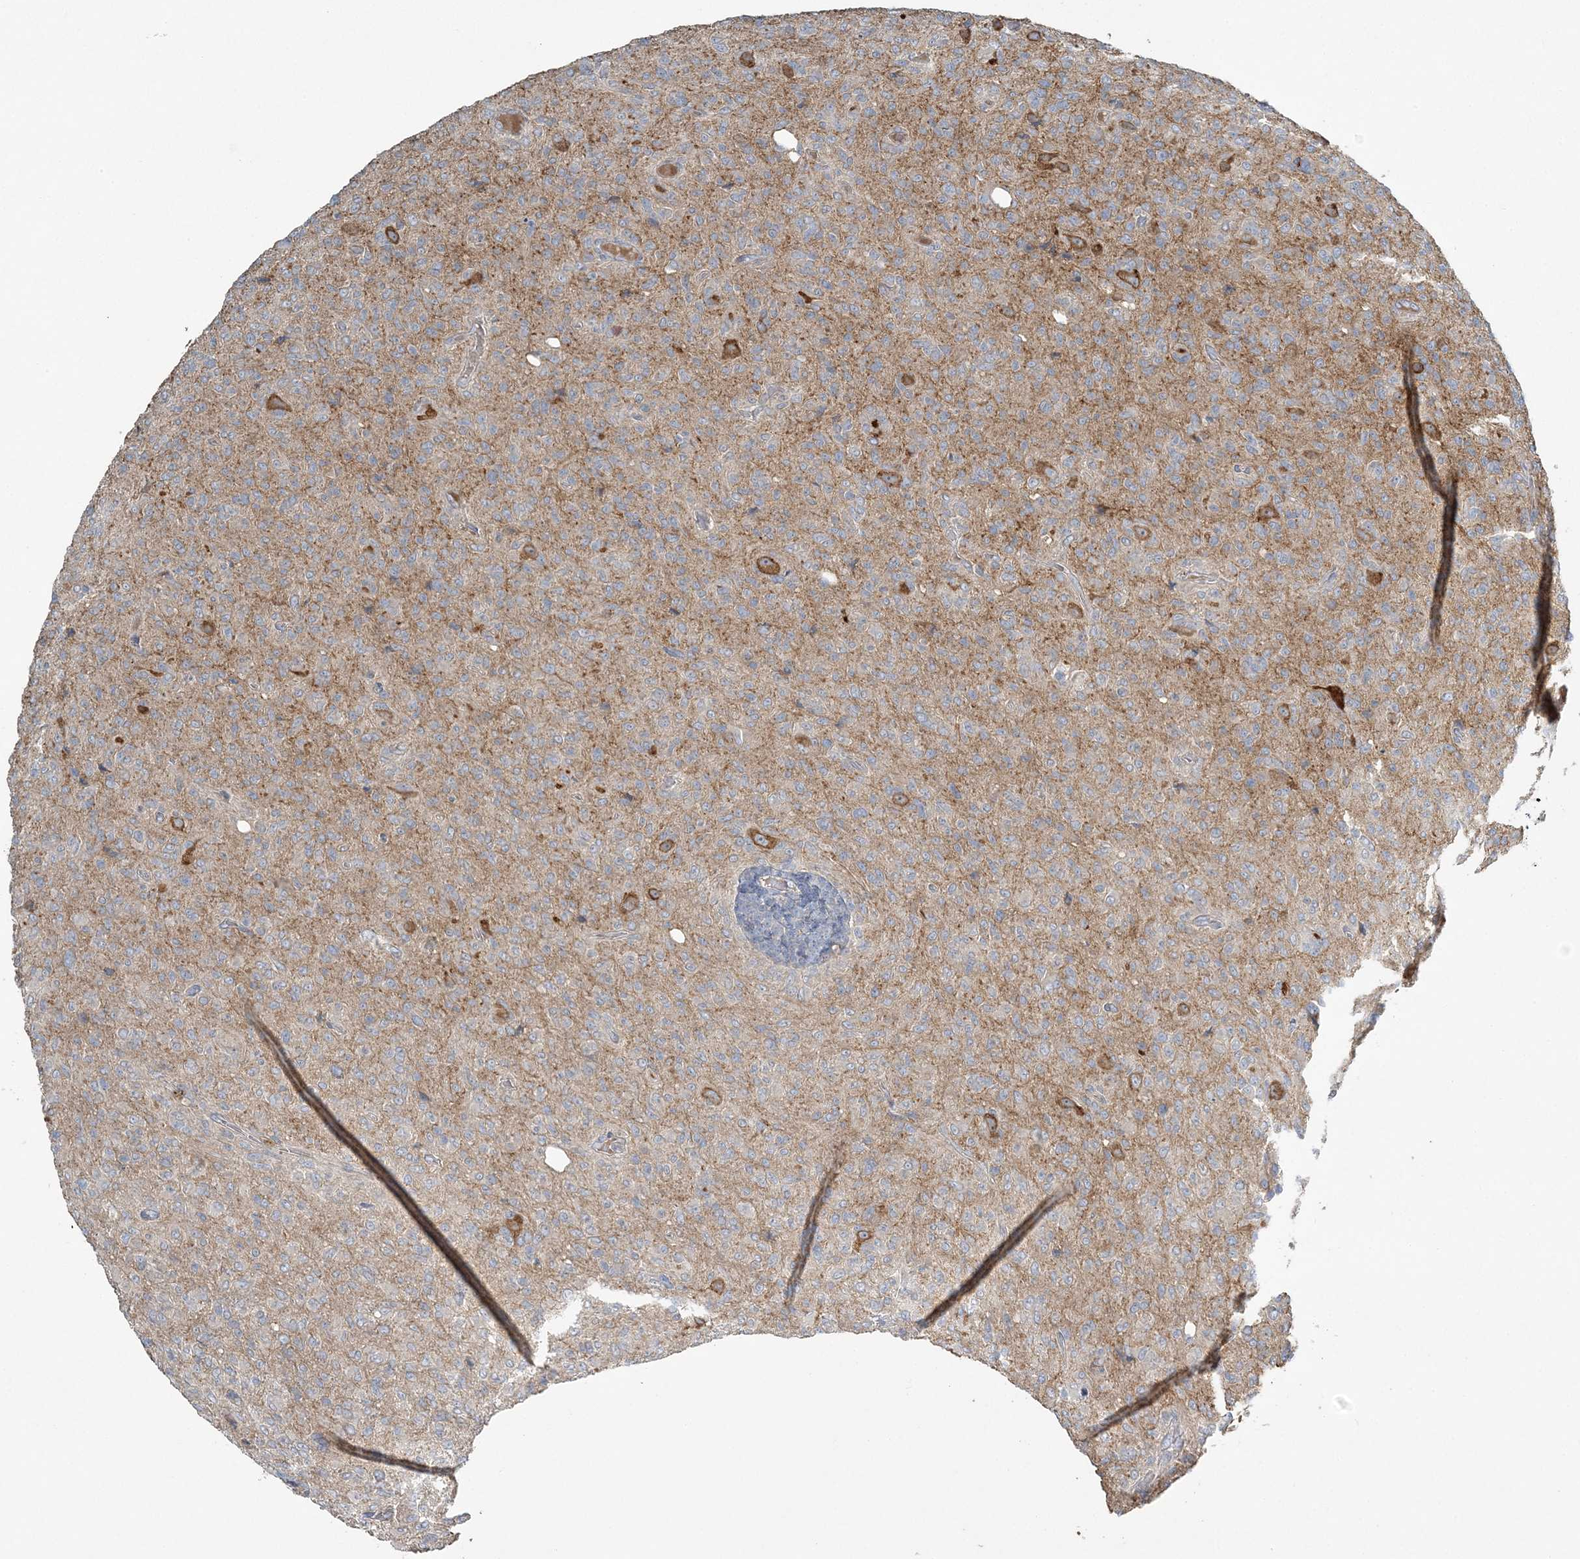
{"staining": {"intensity": "weak", "quantity": "<25%", "location": "cytoplasmic/membranous"}, "tissue": "glioma", "cell_type": "Tumor cells", "image_type": "cancer", "snomed": [{"axis": "morphology", "description": "Glioma, malignant, High grade"}, {"axis": "topography", "description": "Brain"}], "caption": "Immunohistochemistry image of neoplastic tissue: high-grade glioma (malignant) stained with DAB exhibits no significant protein staining in tumor cells.", "gene": "SLC4A10", "patient": {"sex": "female", "age": 57}}